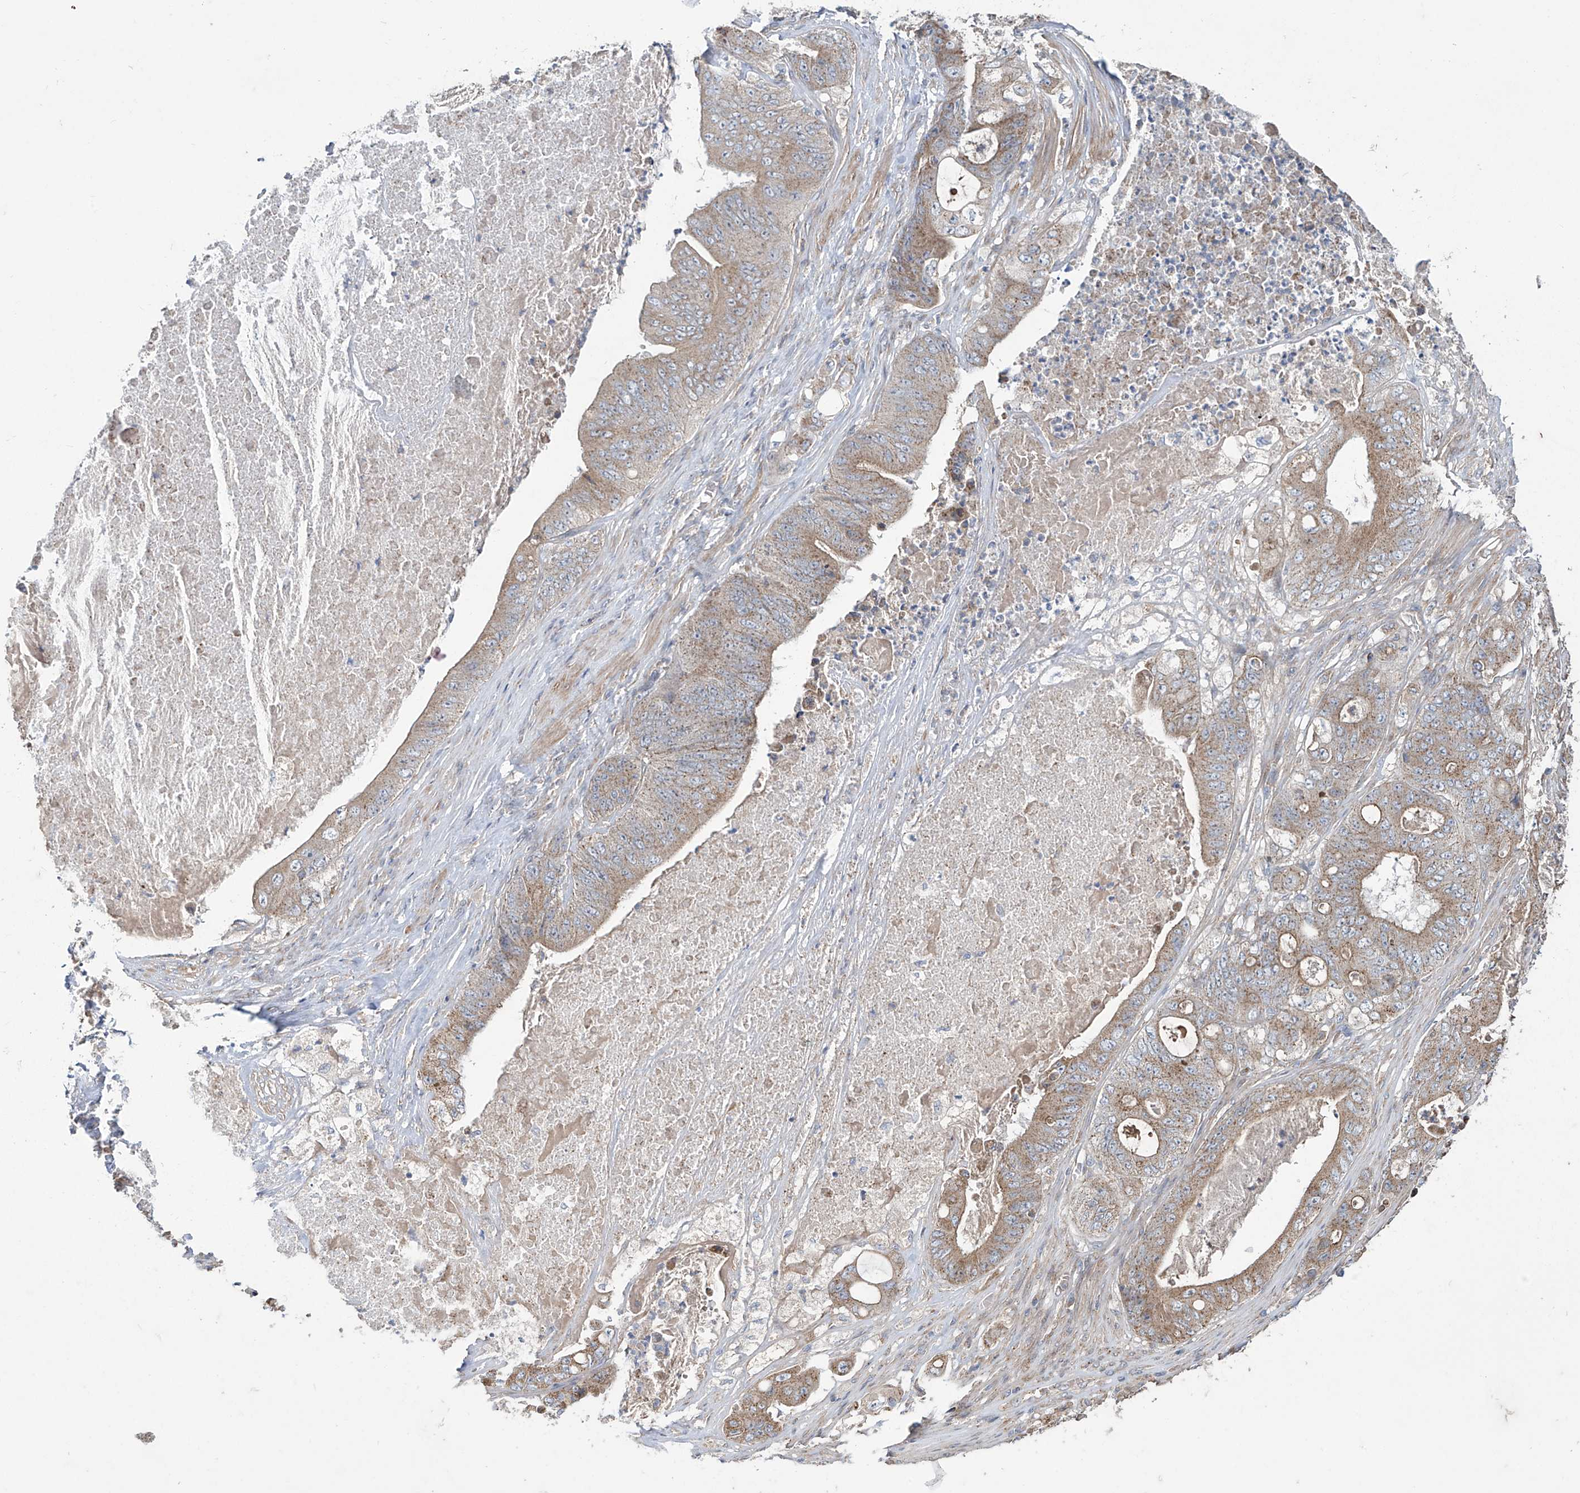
{"staining": {"intensity": "moderate", "quantity": ">75%", "location": "cytoplasmic/membranous"}, "tissue": "stomach cancer", "cell_type": "Tumor cells", "image_type": "cancer", "snomed": [{"axis": "morphology", "description": "Adenocarcinoma, NOS"}, {"axis": "topography", "description": "Stomach"}], "caption": "This is a micrograph of IHC staining of stomach cancer (adenocarcinoma), which shows moderate expression in the cytoplasmic/membranous of tumor cells.", "gene": "TRIM60", "patient": {"sex": "female", "age": 73}}